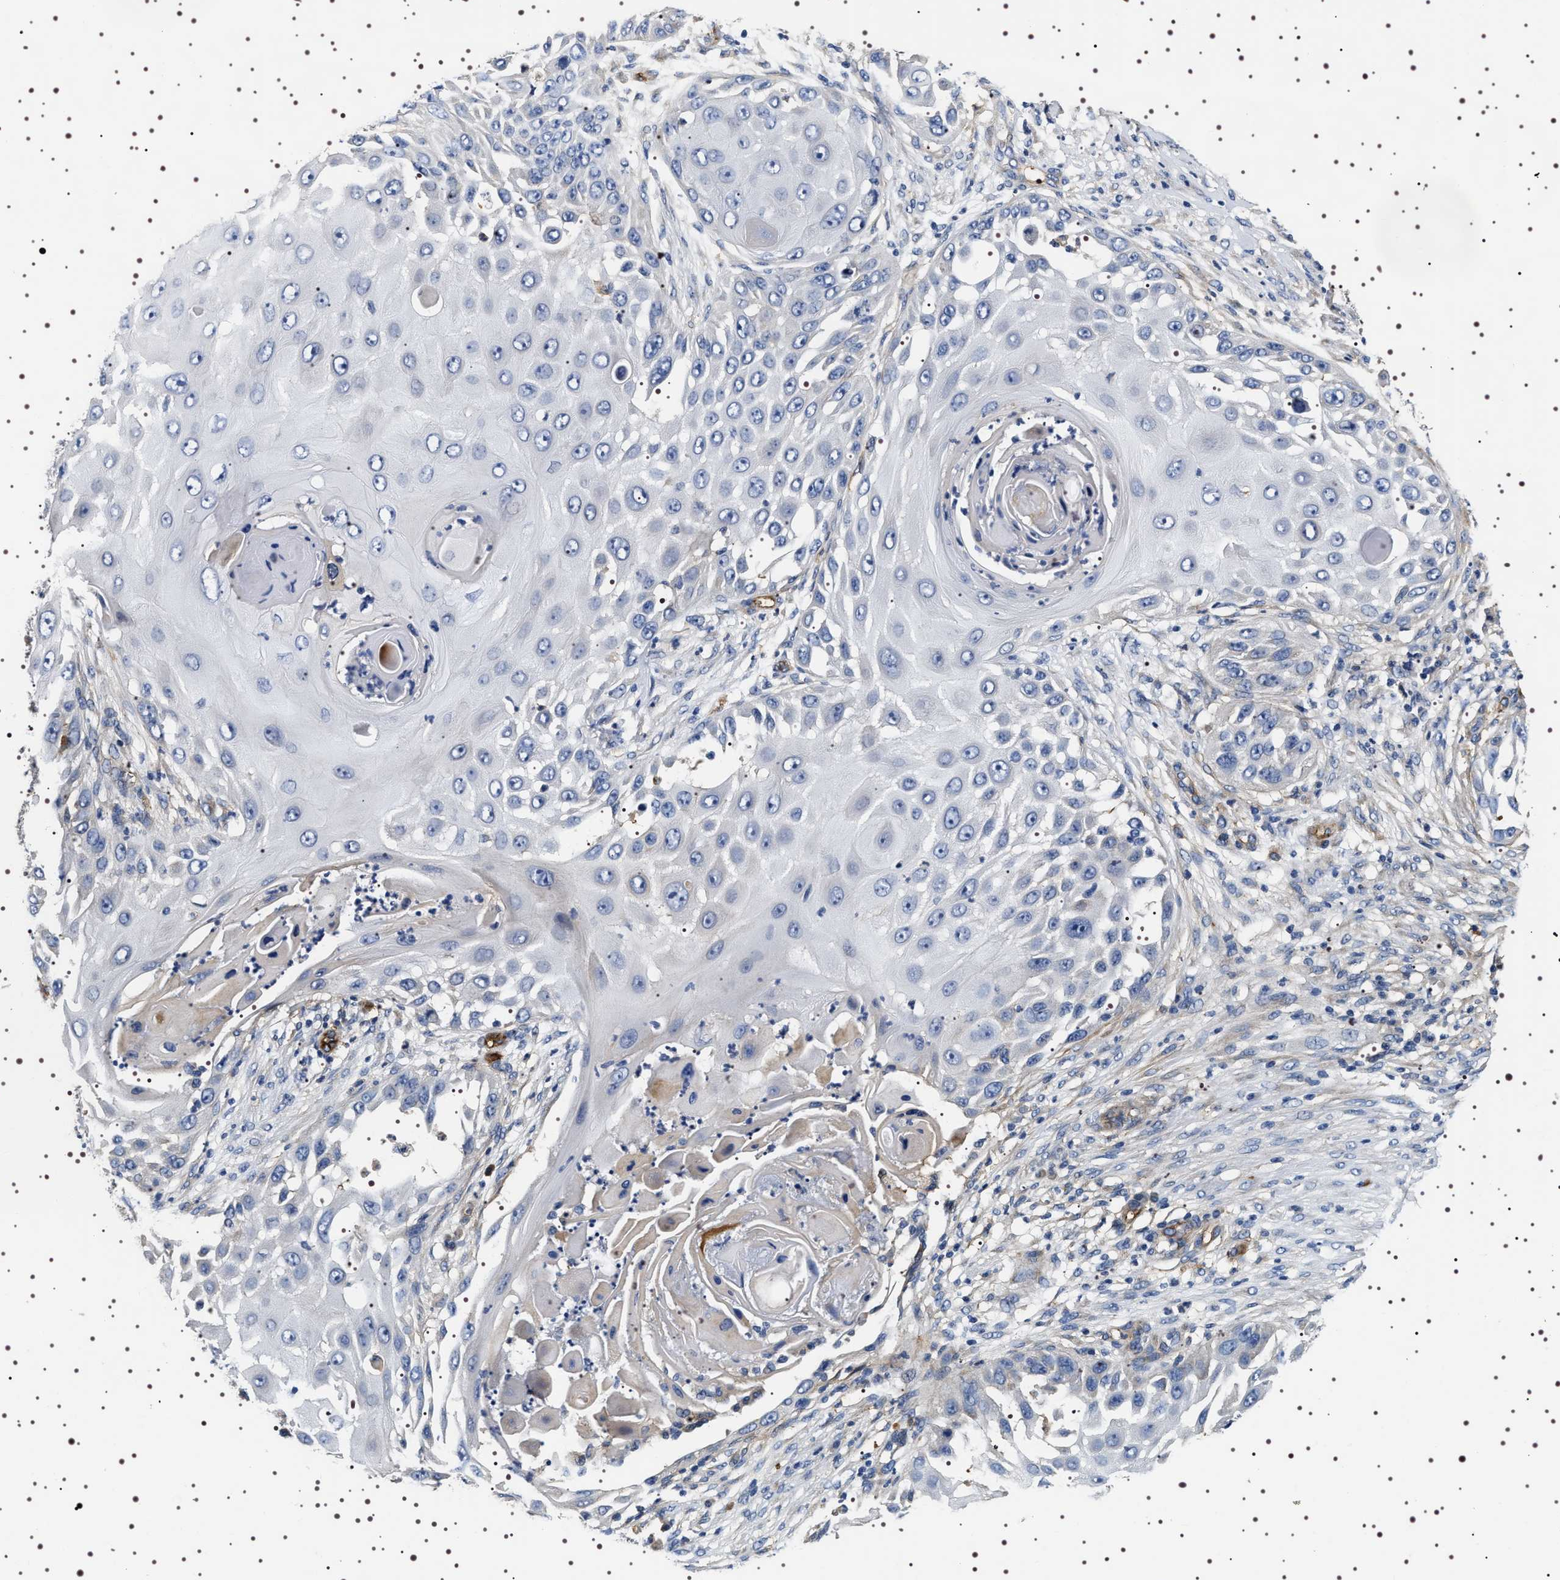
{"staining": {"intensity": "negative", "quantity": "none", "location": "none"}, "tissue": "skin cancer", "cell_type": "Tumor cells", "image_type": "cancer", "snomed": [{"axis": "morphology", "description": "Squamous cell carcinoma, NOS"}, {"axis": "topography", "description": "Skin"}], "caption": "Immunohistochemical staining of human skin cancer reveals no significant positivity in tumor cells.", "gene": "ALPL", "patient": {"sex": "female", "age": 44}}